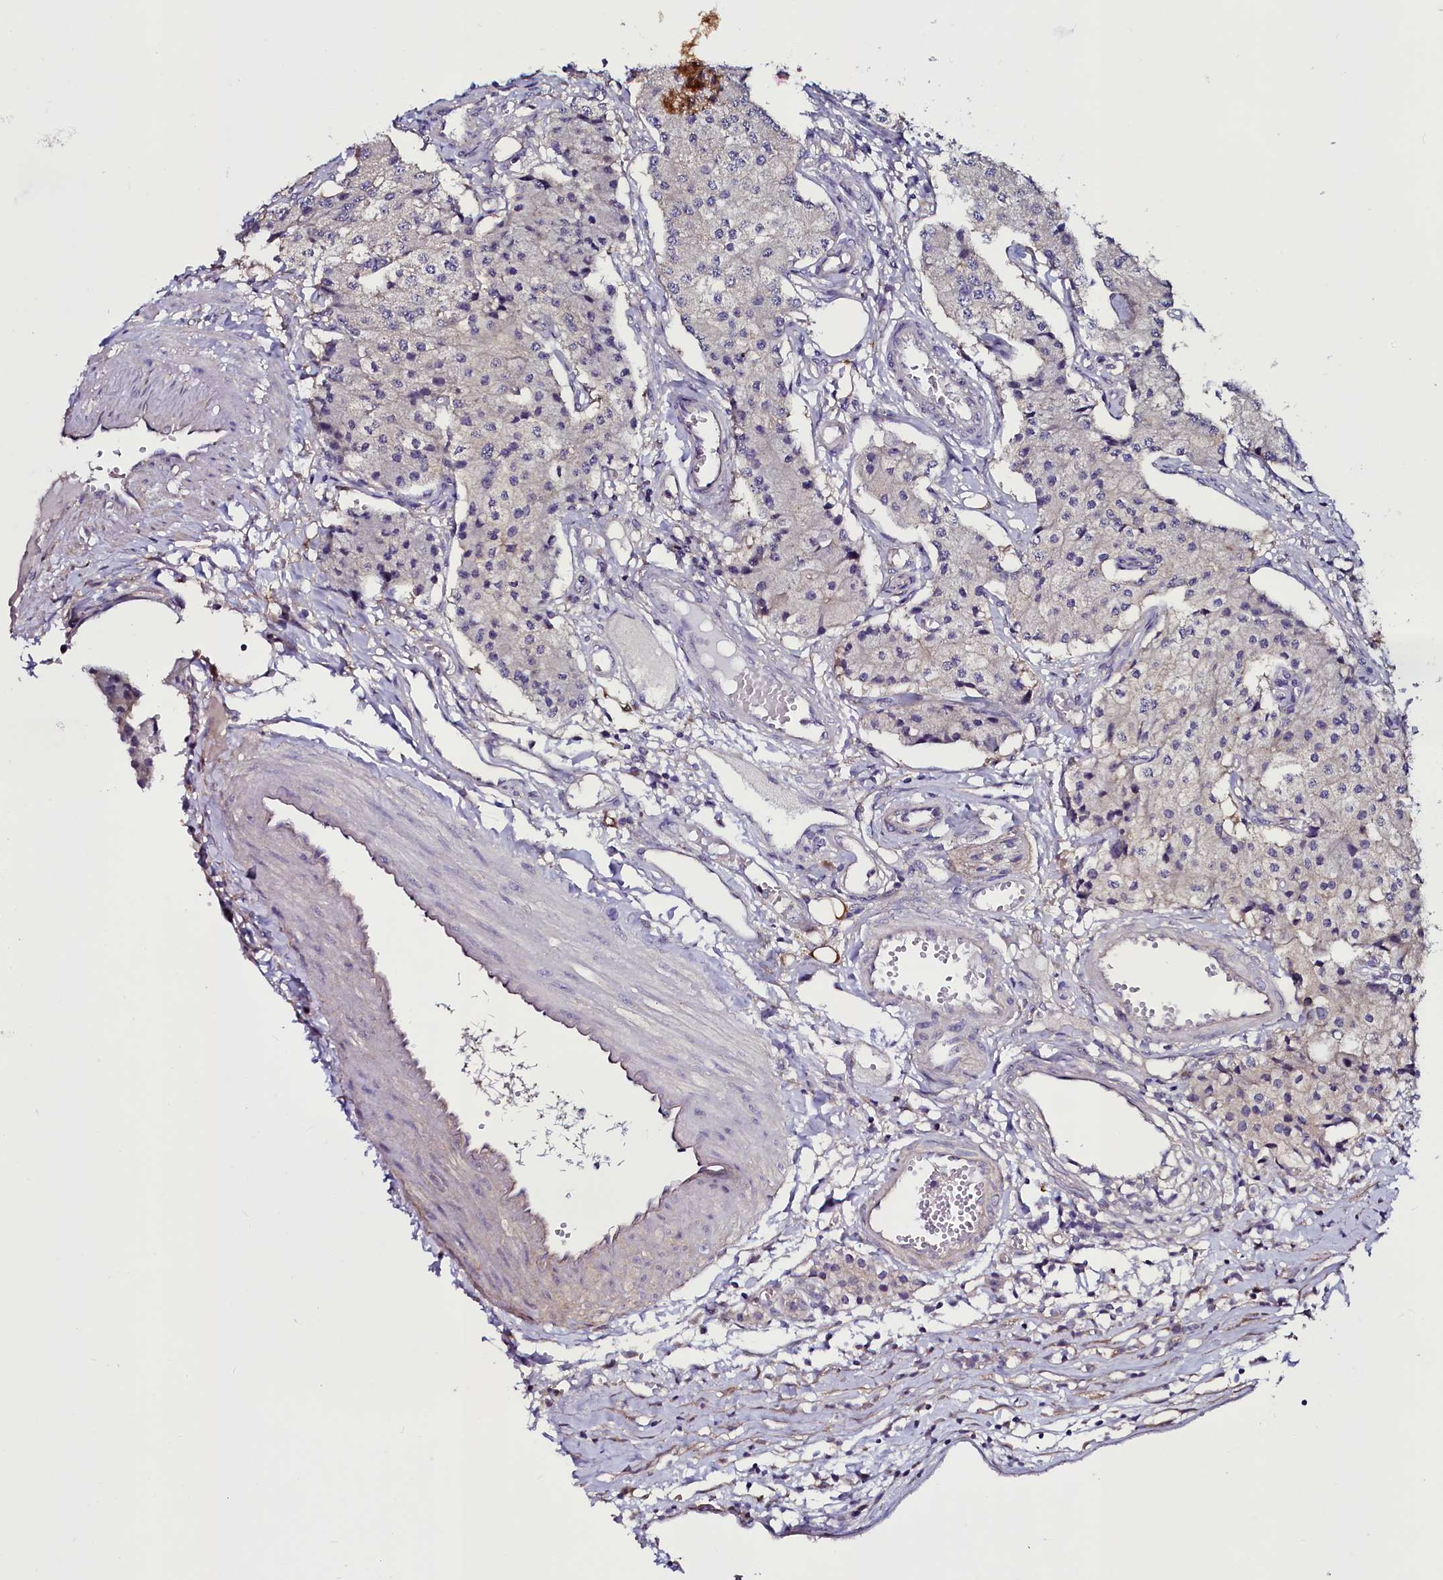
{"staining": {"intensity": "weak", "quantity": "<25%", "location": "cytoplasmic/membranous"}, "tissue": "carcinoid", "cell_type": "Tumor cells", "image_type": "cancer", "snomed": [{"axis": "morphology", "description": "Carcinoid, malignant, NOS"}, {"axis": "topography", "description": "Colon"}], "caption": "Image shows no significant protein staining in tumor cells of malignant carcinoid.", "gene": "USPL1", "patient": {"sex": "female", "age": 52}}